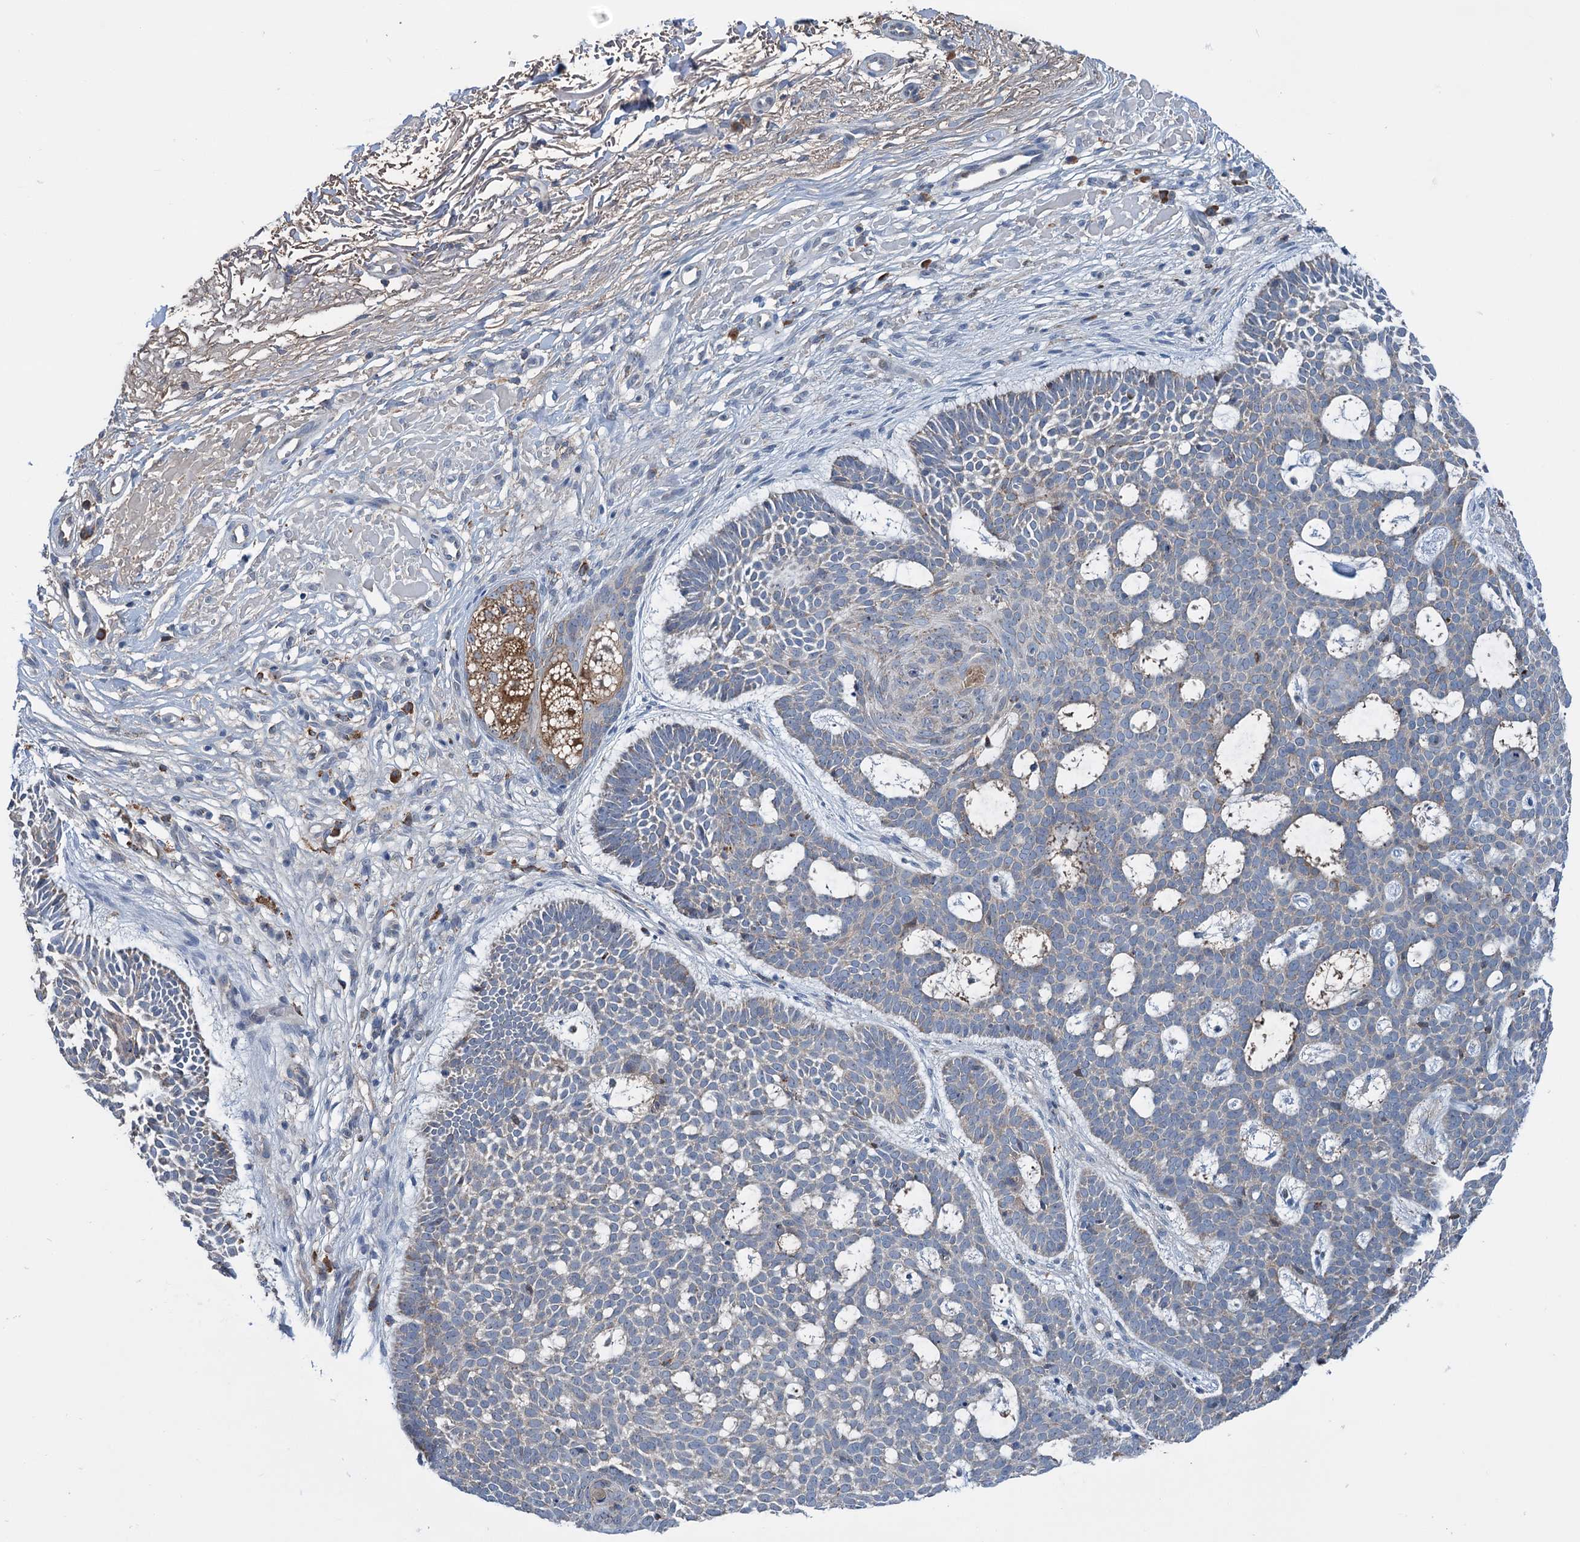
{"staining": {"intensity": "weak", "quantity": "<25%", "location": "cytoplasmic/membranous"}, "tissue": "skin cancer", "cell_type": "Tumor cells", "image_type": "cancer", "snomed": [{"axis": "morphology", "description": "Basal cell carcinoma"}, {"axis": "topography", "description": "Skin"}], "caption": "Immunohistochemistry of skin basal cell carcinoma displays no expression in tumor cells. (DAB IHC, high magnification).", "gene": "LPIN1", "patient": {"sex": "male", "age": 85}}